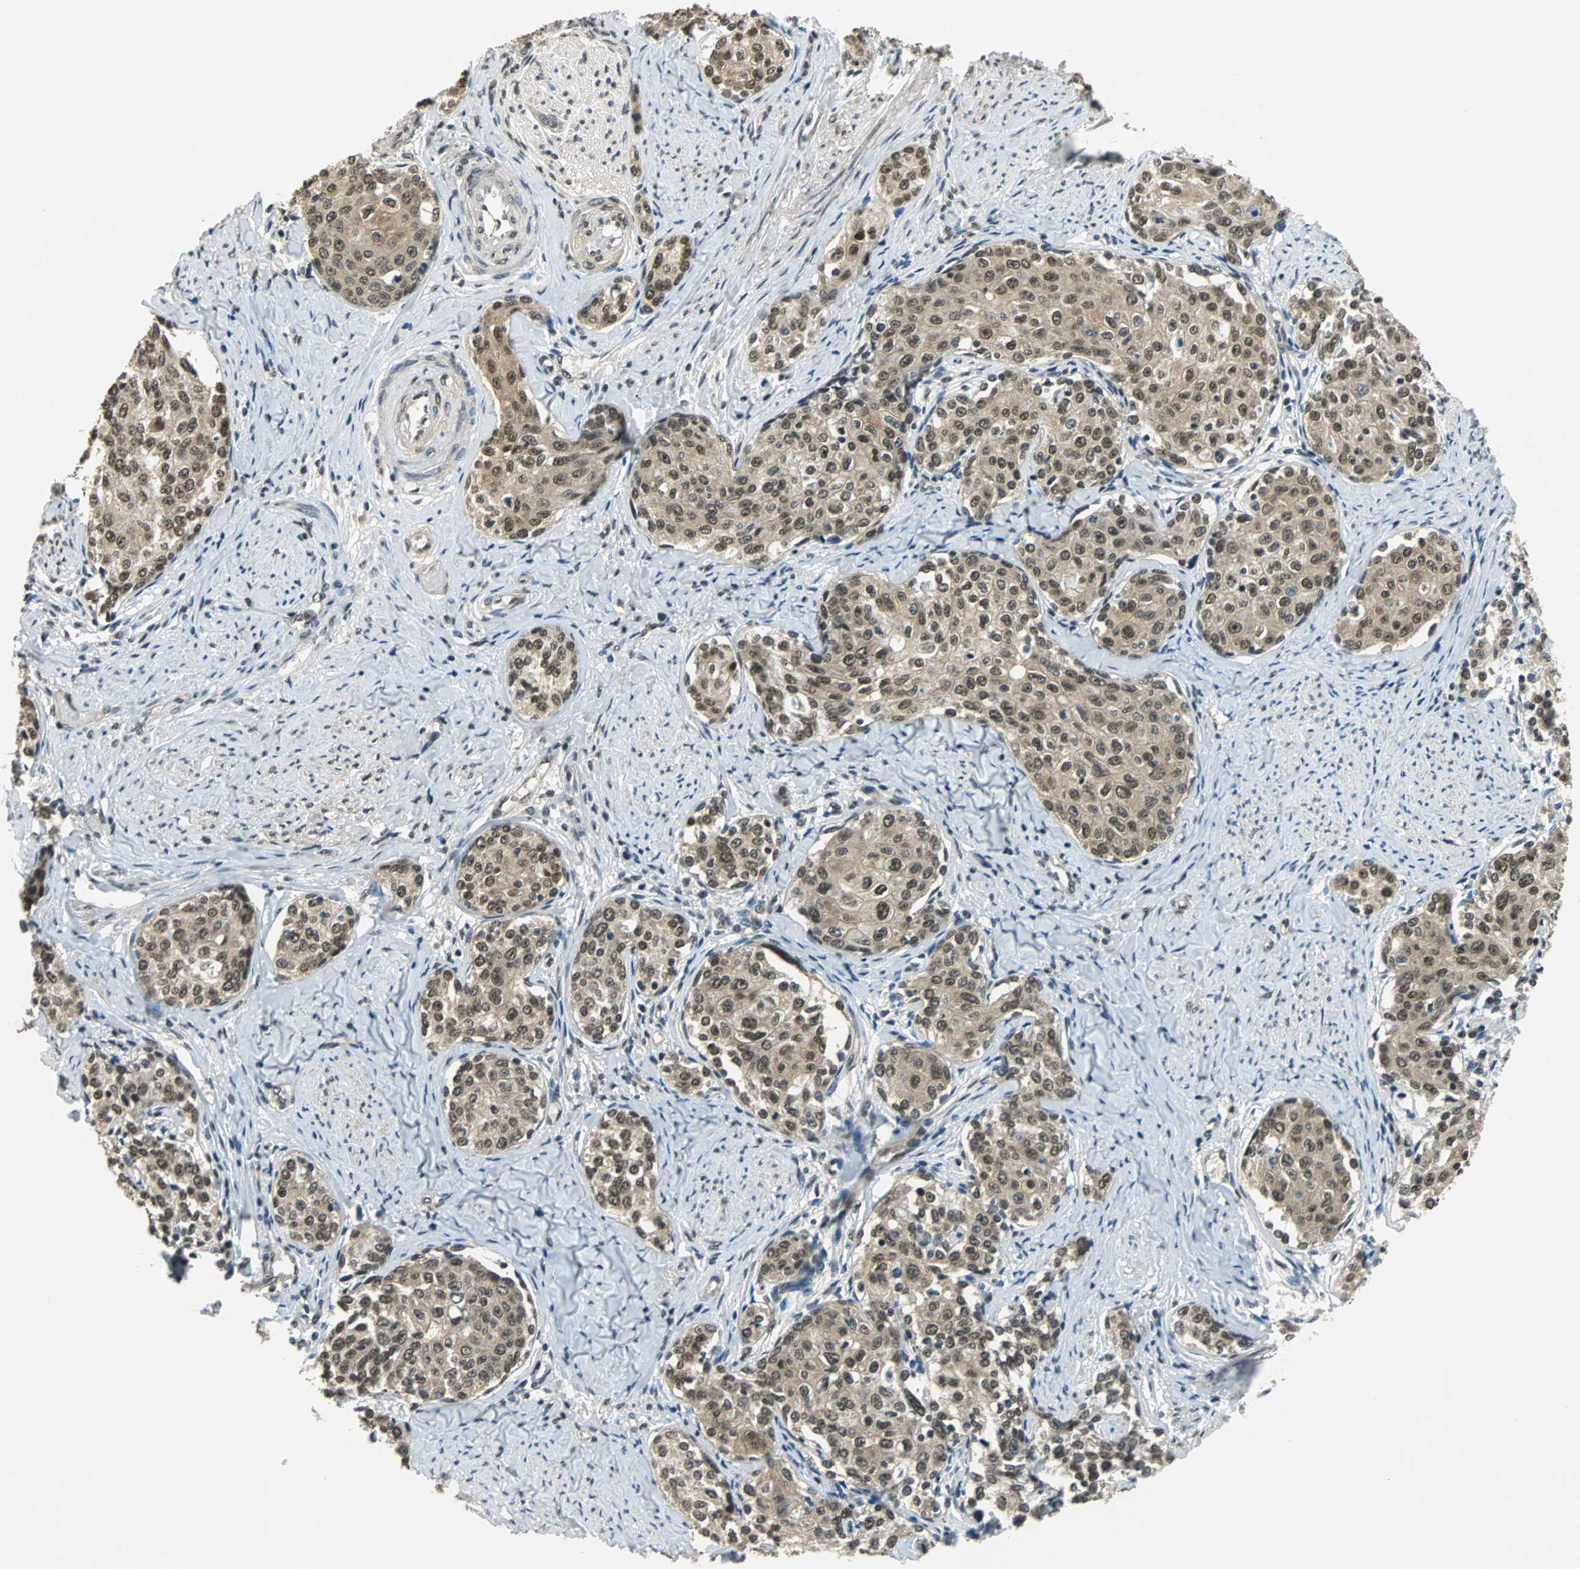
{"staining": {"intensity": "moderate", "quantity": ">75%", "location": "cytoplasmic/membranous,nuclear"}, "tissue": "cervical cancer", "cell_type": "Tumor cells", "image_type": "cancer", "snomed": [{"axis": "morphology", "description": "Squamous cell carcinoma, NOS"}, {"axis": "morphology", "description": "Adenocarcinoma, NOS"}, {"axis": "topography", "description": "Cervix"}], "caption": "Moderate cytoplasmic/membranous and nuclear staining is appreciated in approximately >75% of tumor cells in cervical squamous cell carcinoma. (IHC, brightfield microscopy, high magnification).", "gene": "RBM14", "patient": {"sex": "female", "age": 52}}